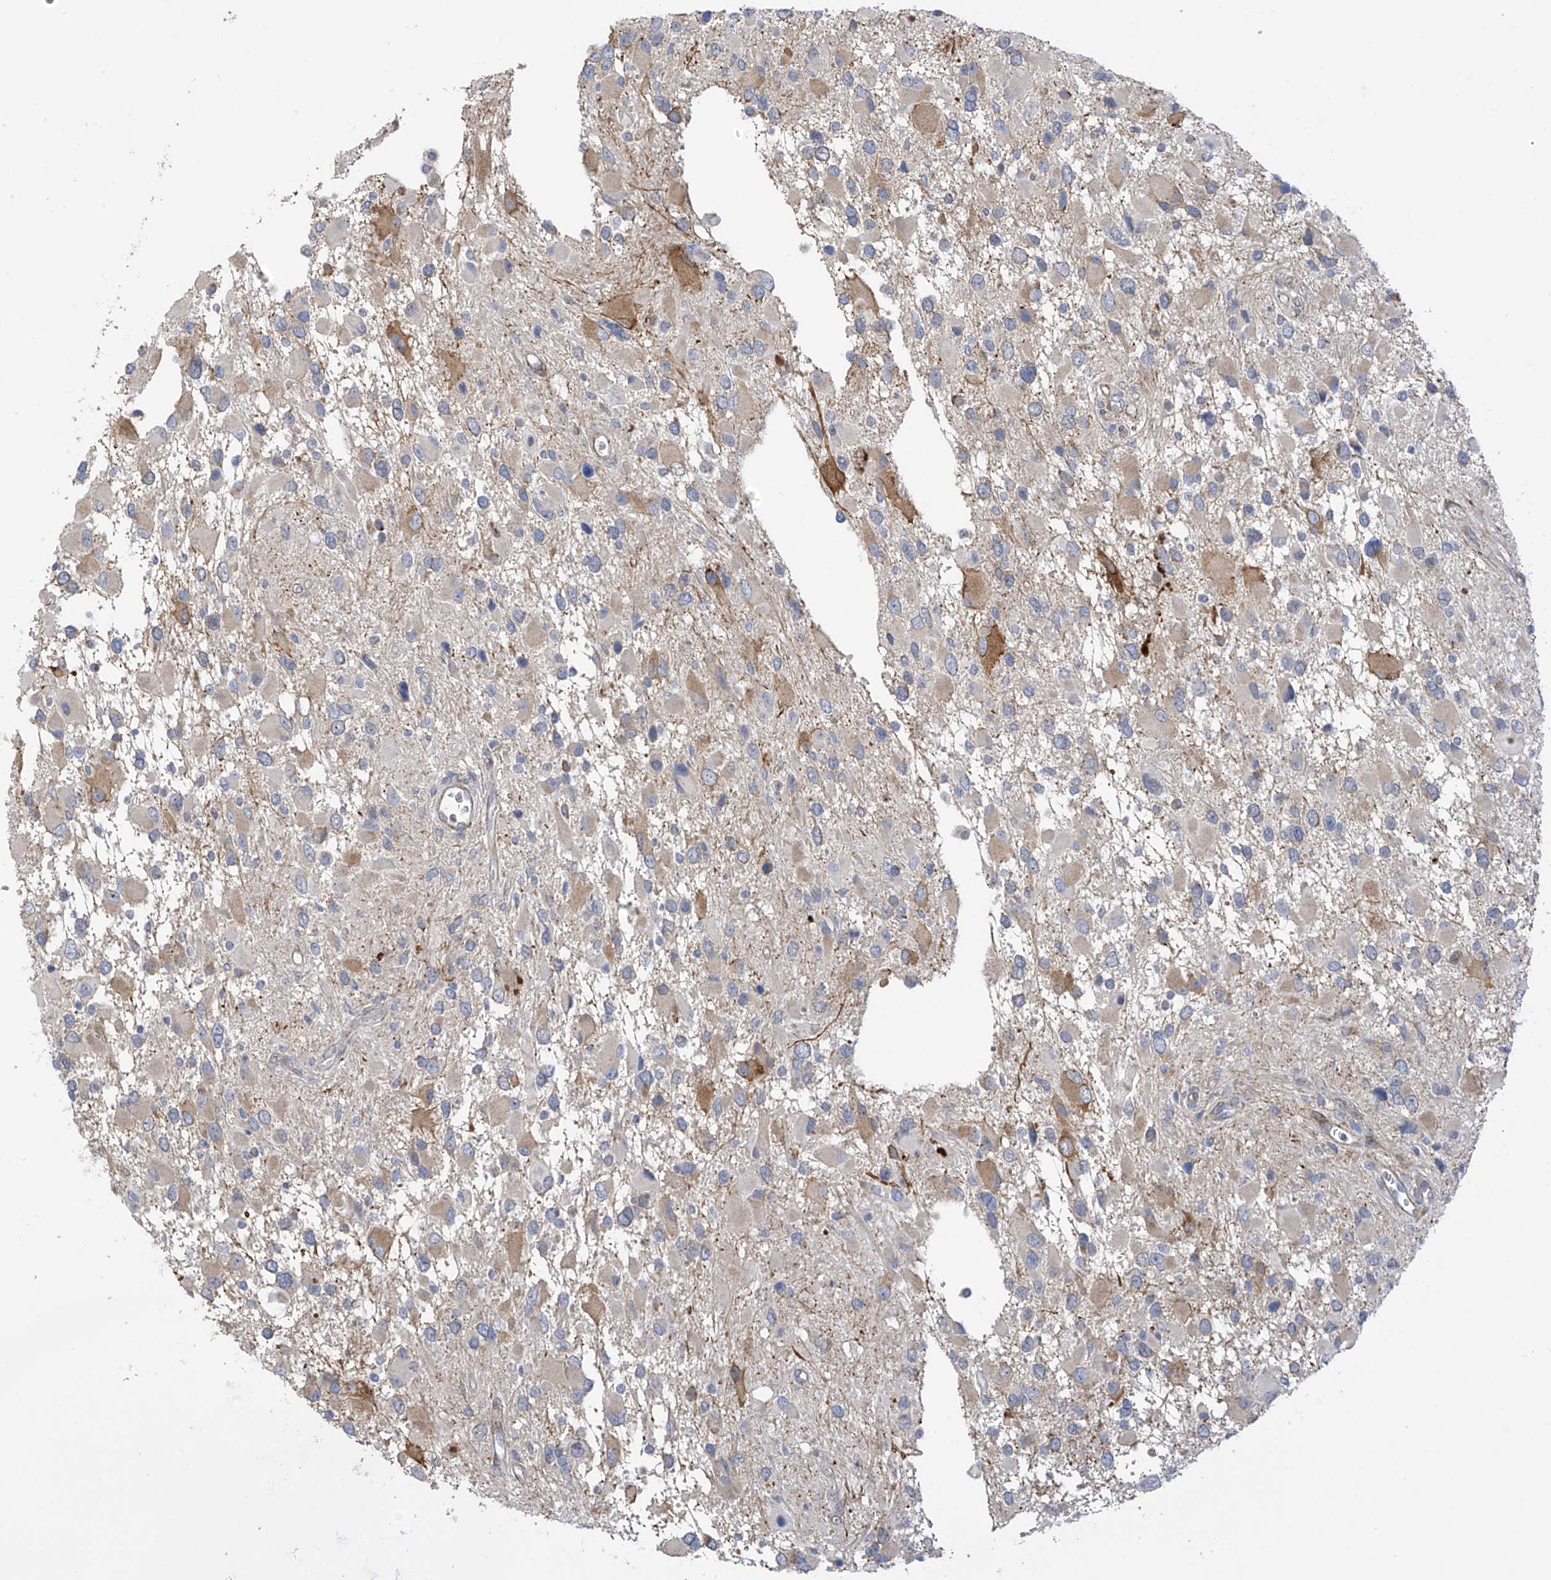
{"staining": {"intensity": "weak", "quantity": "<25%", "location": "cytoplasmic/membranous"}, "tissue": "glioma", "cell_type": "Tumor cells", "image_type": "cancer", "snomed": [{"axis": "morphology", "description": "Glioma, malignant, High grade"}, {"axis": "topography", "description": "Brain"}], "caption": "A high-resolution micrograph shows immunohistochemistry staining of glioma, which displays no significant positivity in tumor cells.", "gene": "ZNF641", "patient": {"sex": "male", "age": 53}}